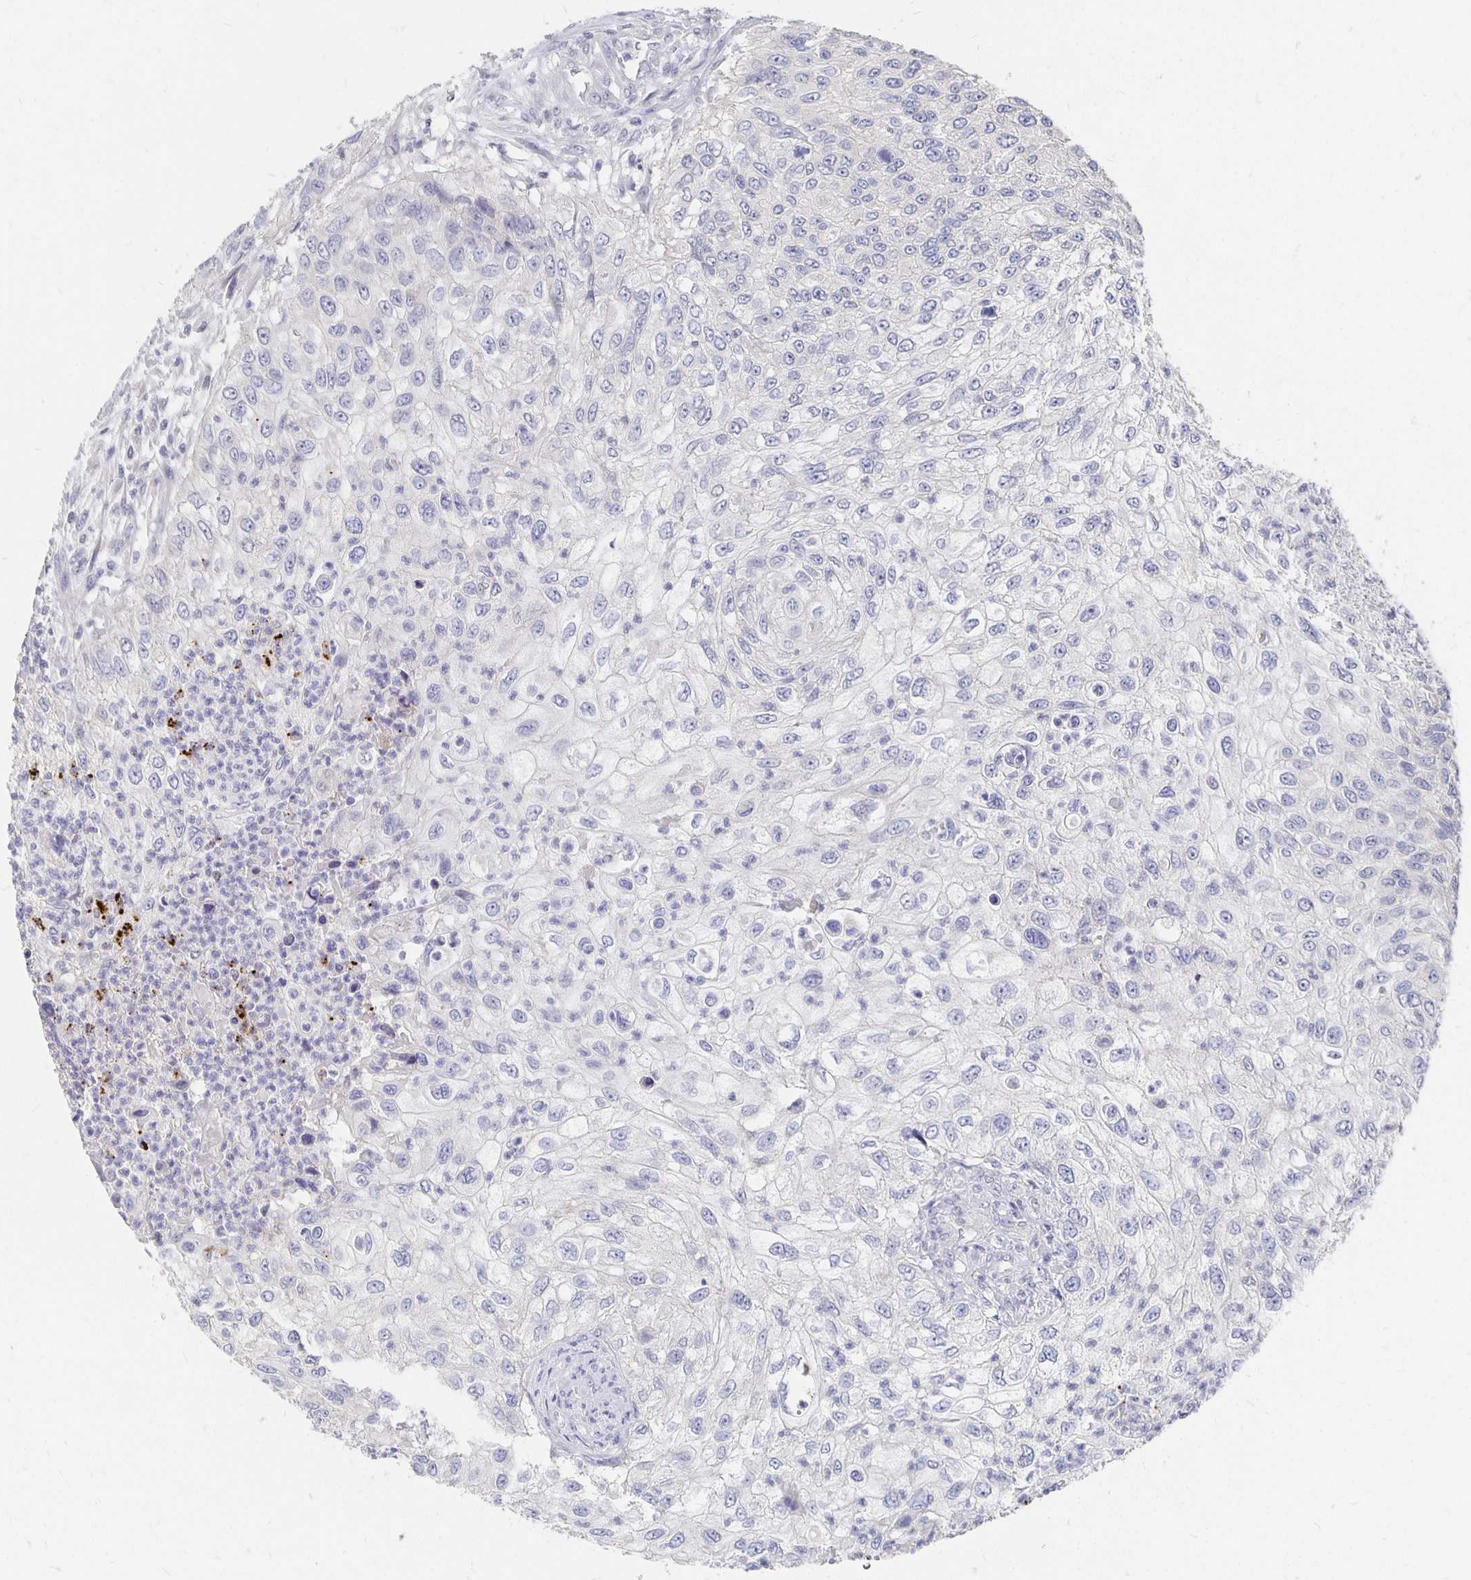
{"staining": {"intensity": "negative", "quantity": "none", "location": "none"}, "tissue": "urothelial cancer", "cell_type": "Tumor cells", "image_type": "cancer", "snomed": [{"axis": "morphology", "description": "Urothelial carcinoma, High grade"}, {"axis": "topography", "description": "Urinary bladder"}], "caption": "Immunohistochemical staining of high-grade urothelial carcinoma displays no significant positivity in tumor cells. (DAB (3,3'-diaminobenzidine) IHC, high magnification).", "gene": "FKRP", "patient": {"sex": "female", "age": 60}}